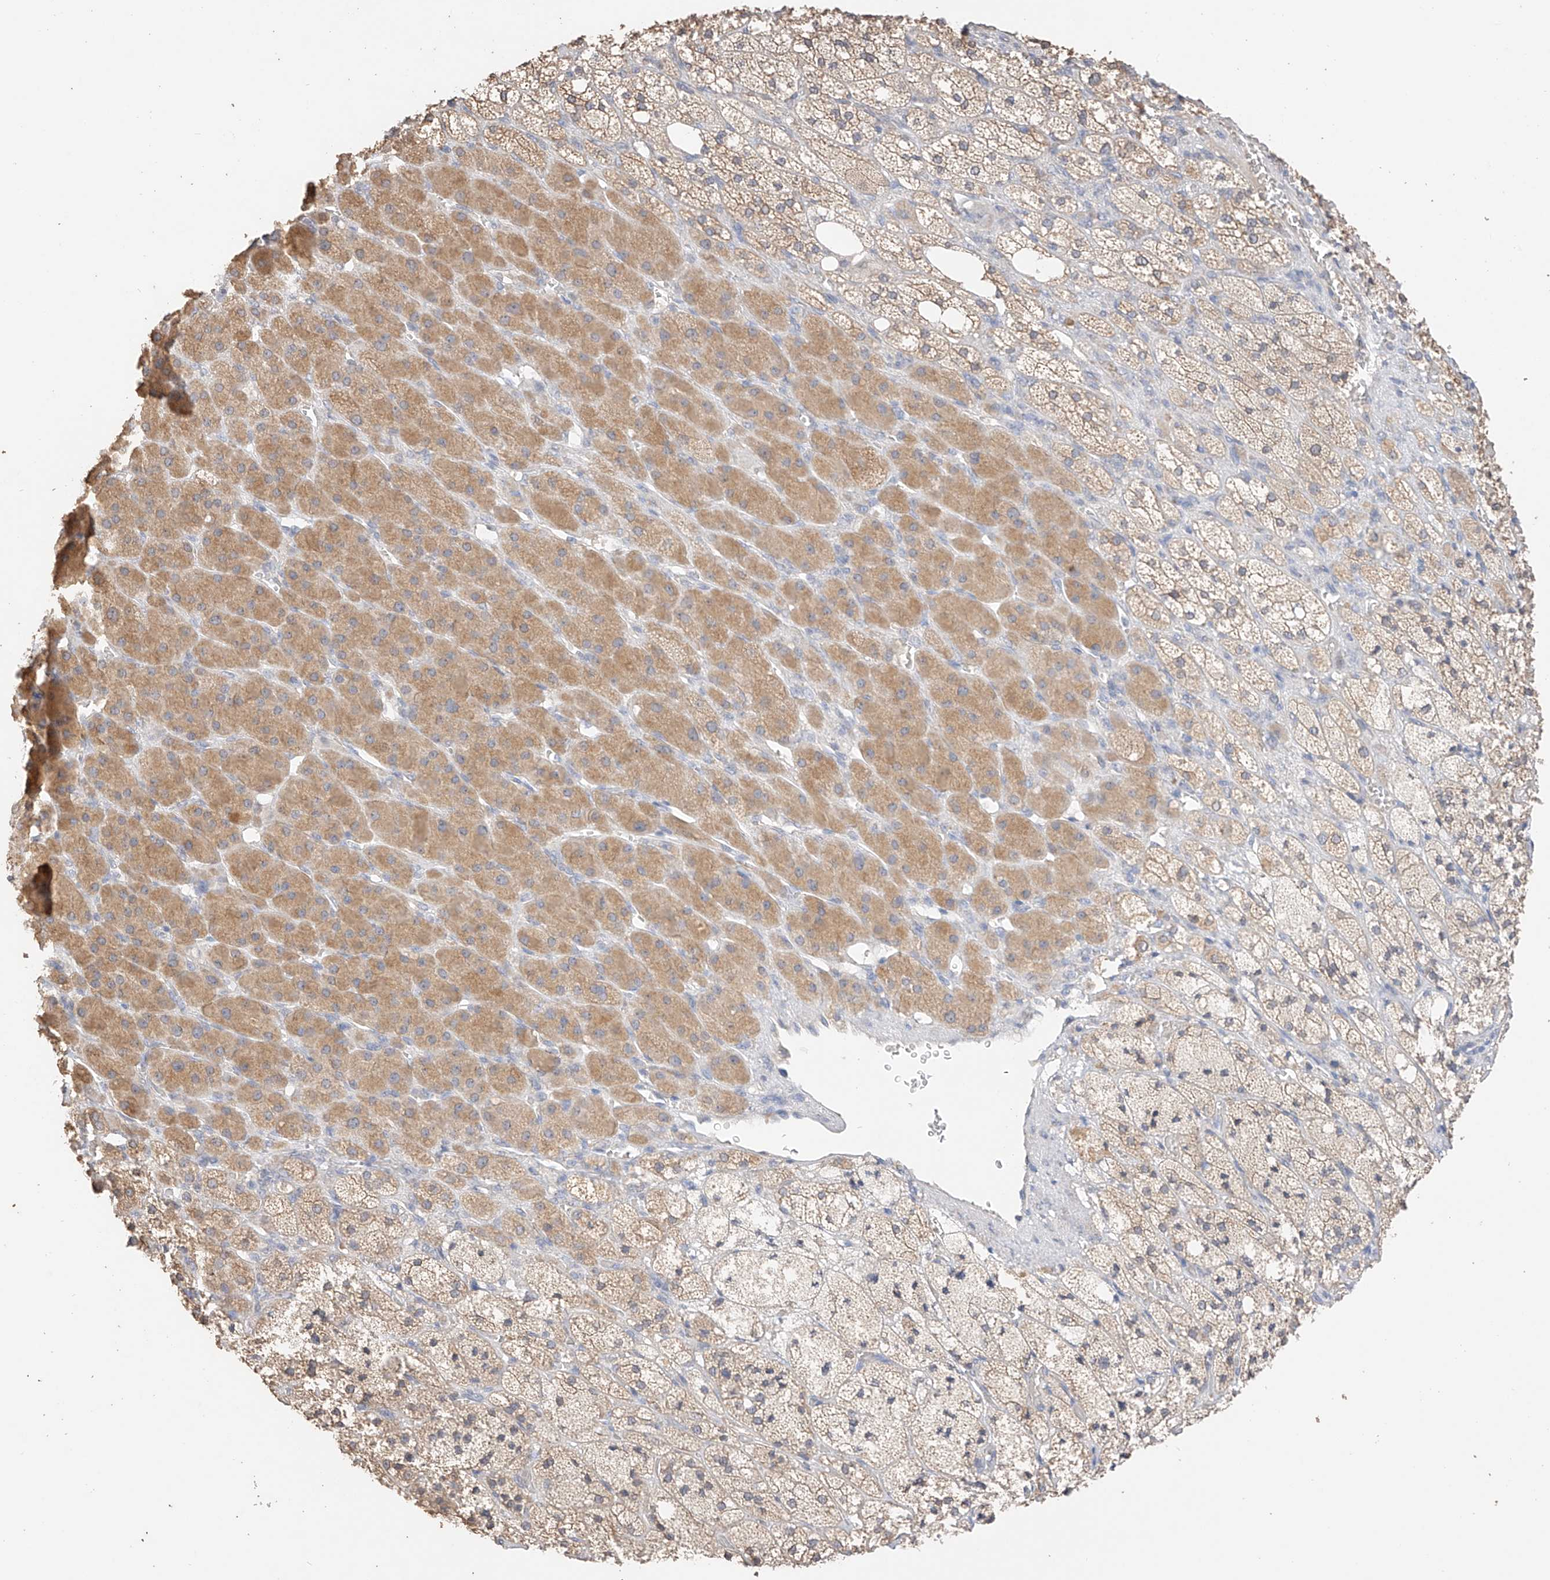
{"staining": {"intensity": "moderate", "quantity": "25%-75%", "location": "cytoplasmic/membranous"}, "tissue": "adrenal gland", "cell_type": "Glandular cells", "image_type": "normal", "snomed": [{"axis": "morphology", "description": "Normal tissue, NOS"}, {"axis": "topography", "description": "Adrenal gland"}], "caption": "Immunohistochemistry micrograph of normal adrenal gland: human adrenal gland stained using immunohistochemistry shows medium levels of moderate protein expression localized specifically in the cytoplasmic/membranous of glandular cells, appearing as a cytoplasmic/membranous brown color.", "gene": "IL22RA2", "patient": {"sex": "male", "age": 61}}